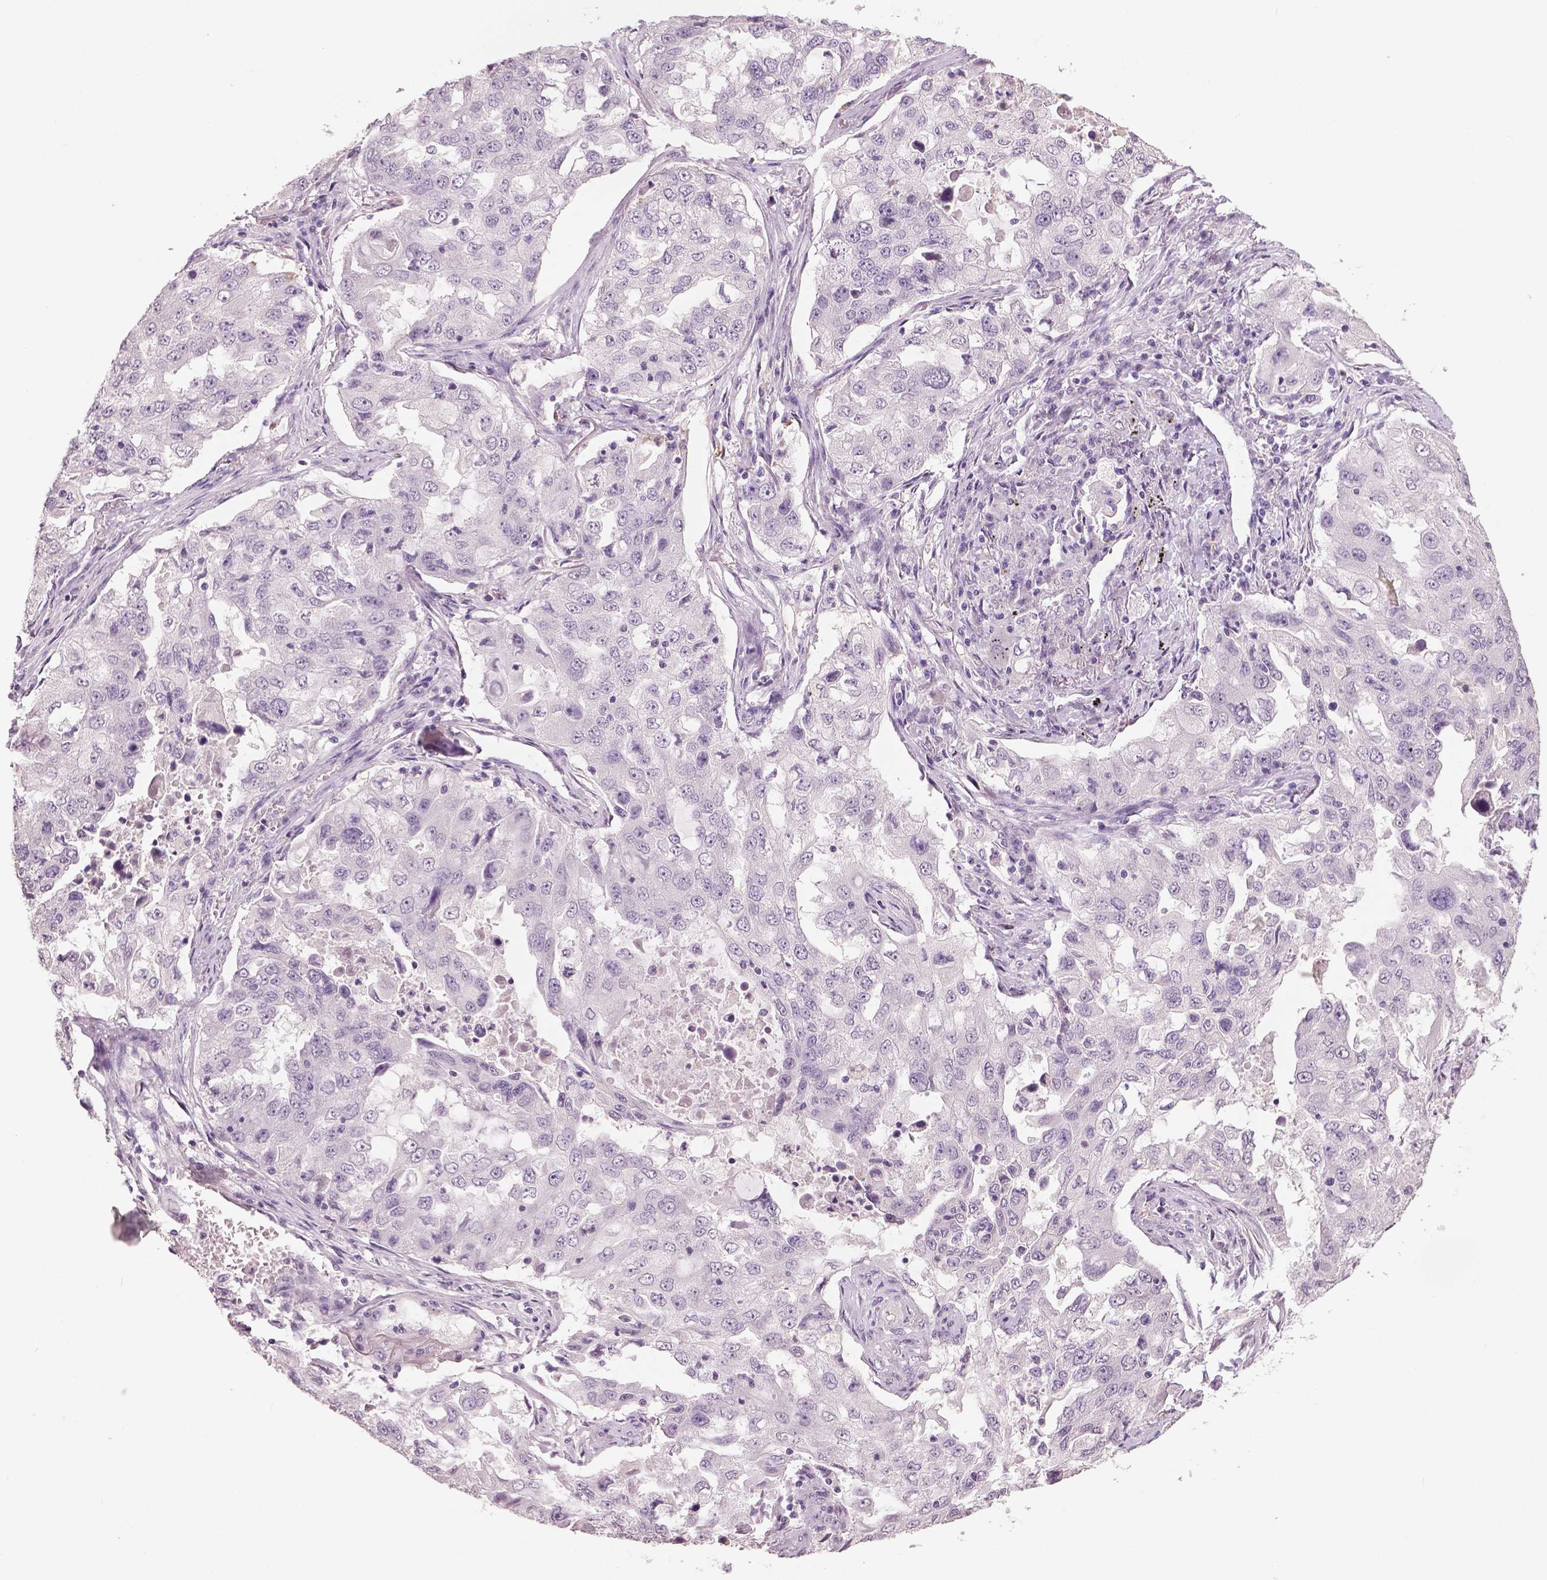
{"staining": {"intensity": "negative", "quantity": "none", "location": "none"}, "tissue": "lung cancer", "cell_type": "Tumor cells", "image_type": "cancer", "snomed": [{"axis": "morphology", "description": "Adenocarcinoma, NOS"}, {"axis": "topography", "description": "Lung"}], "caption": "IHC photomicrograph of adenocarcinoma (lung) stained for a protein (brown), which demonstrates no positivity in tumor cells. (Stains: DAB IHC with hematoxylin counter stain, Microscopy: brightfield microscopy at high magnification).", "gene": "NECAB1", "patient": {"sex": "female", "age": 61}}